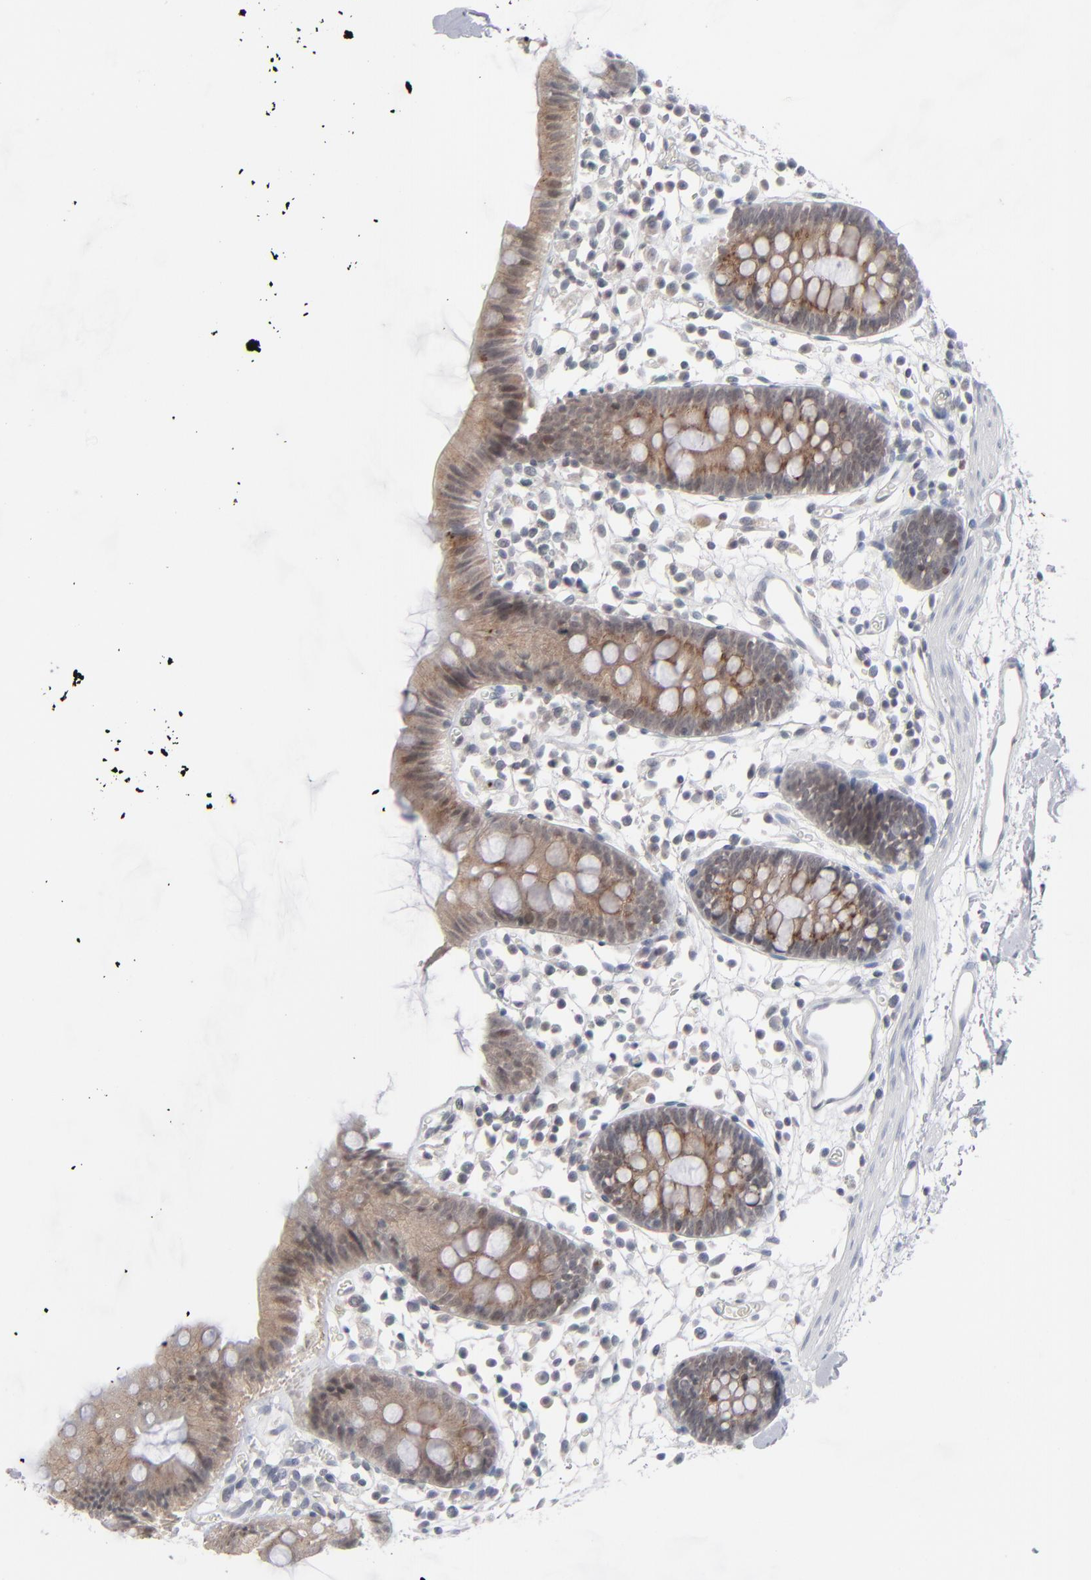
{"staining": {"intensity": "negative", "quantity": "none", "location": "none"}, "tissue": "colon", "cell_type": "Endothelial cells", "image_type": "normal", "snomed": [{"axis": "morphology", "description": "Normal tissue, NOS"}, {"axis": "topography", "description": "Colon"}], "caption": "Immunohistochemical staining of normal colon exhibits no significant expression in endothelial cells.", "gene": "POF1B", "patient": {"sex": "male", "age": 14}}